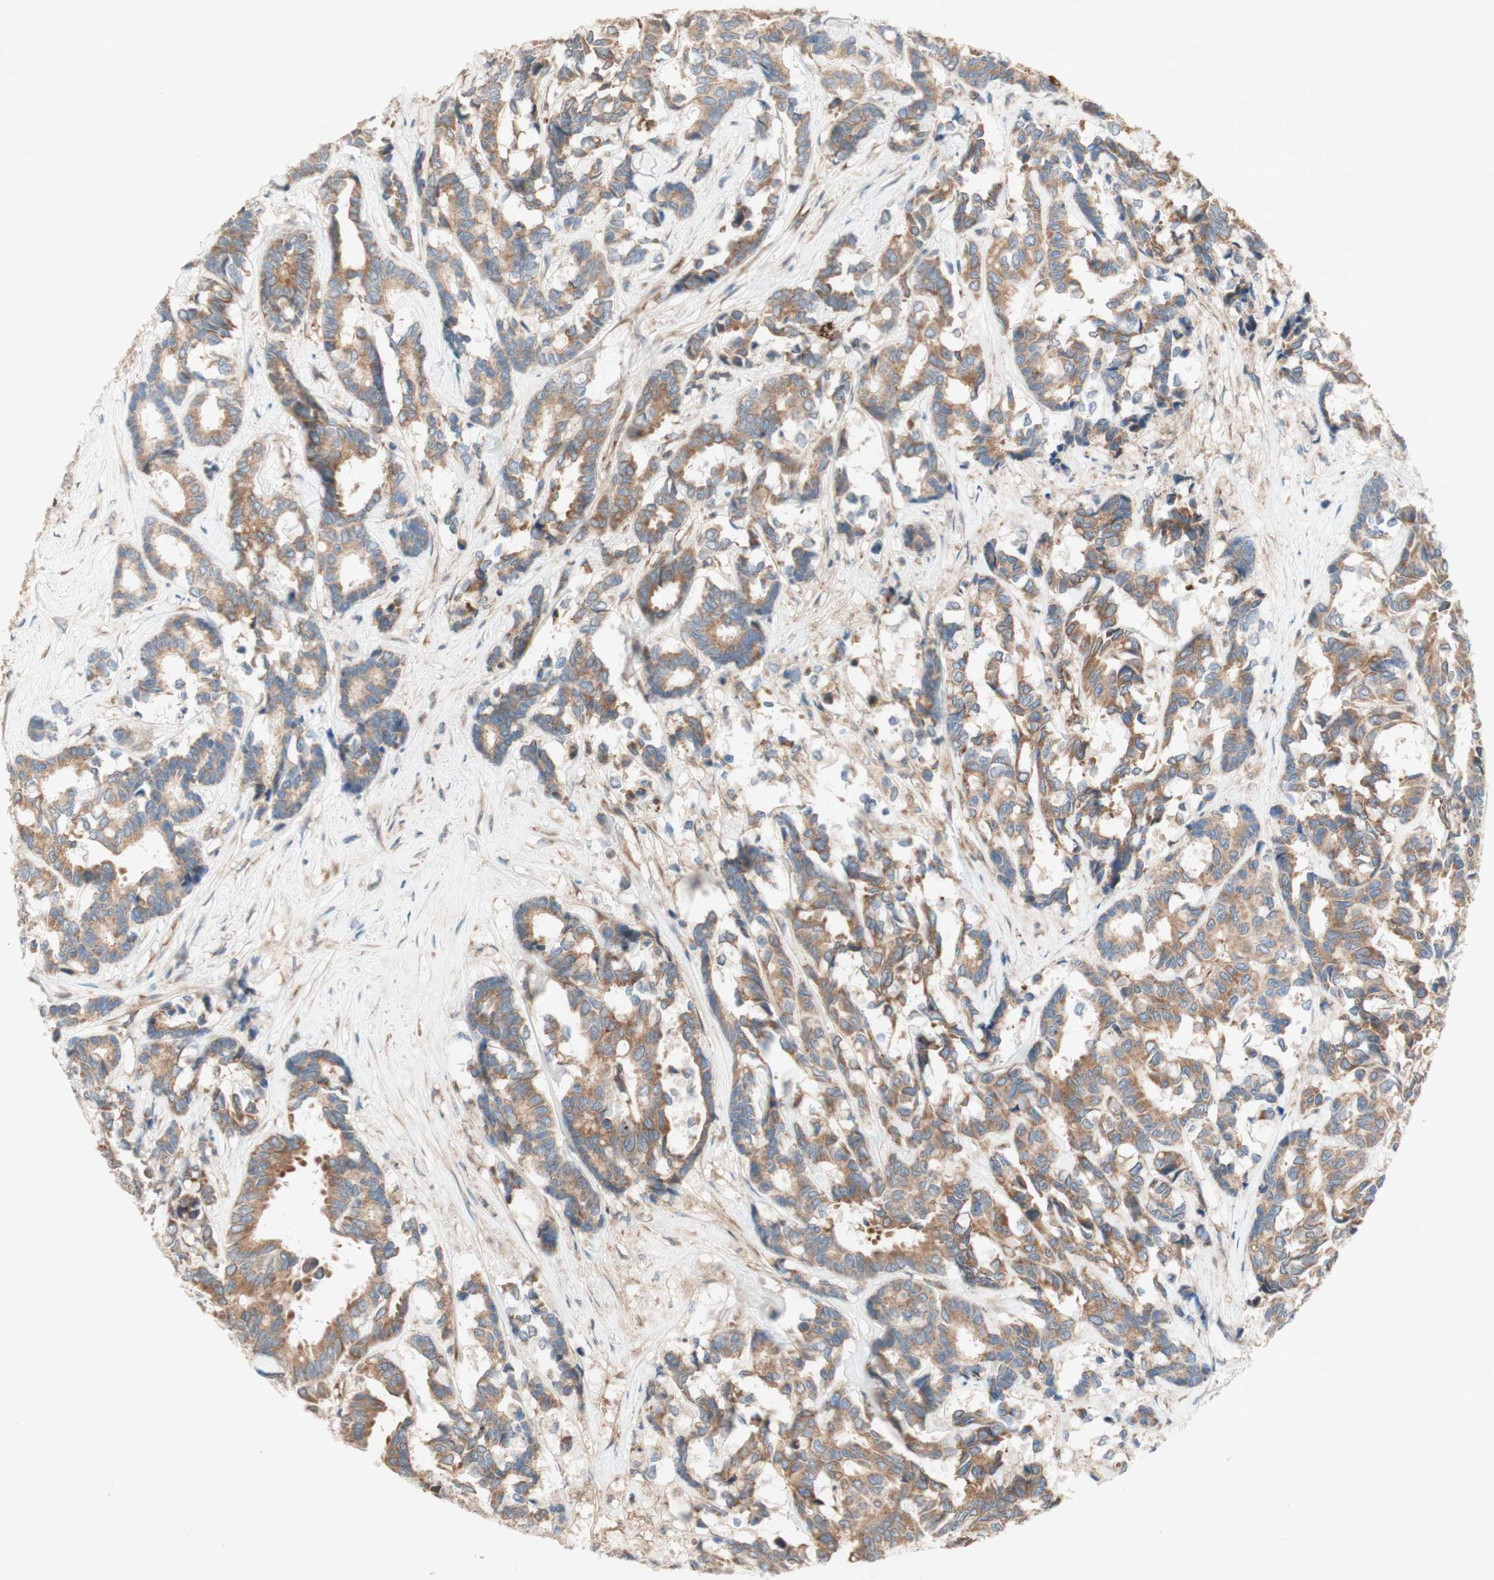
{"staining": {"intensity": "moderate", "quantity": ">75%", "location": "cytoplasmic/membranous"}, "tissue": "breast cancer", "cell_type": "Tumor cells", "image_type": "cancer", "snomed": [{"axis": "morphology", "description": "Duct carcinoma"}, {"axis": "topography", "description": "Breast"}], "caption": "DAB immunohistochemical staining of breast intraductal carcinoma shows moderate cytoplasmic/membranous protein positivity in about >75% of tumor cells.", "gene": "SOCS2", "patient": {"sex": "female", "age": 87}}